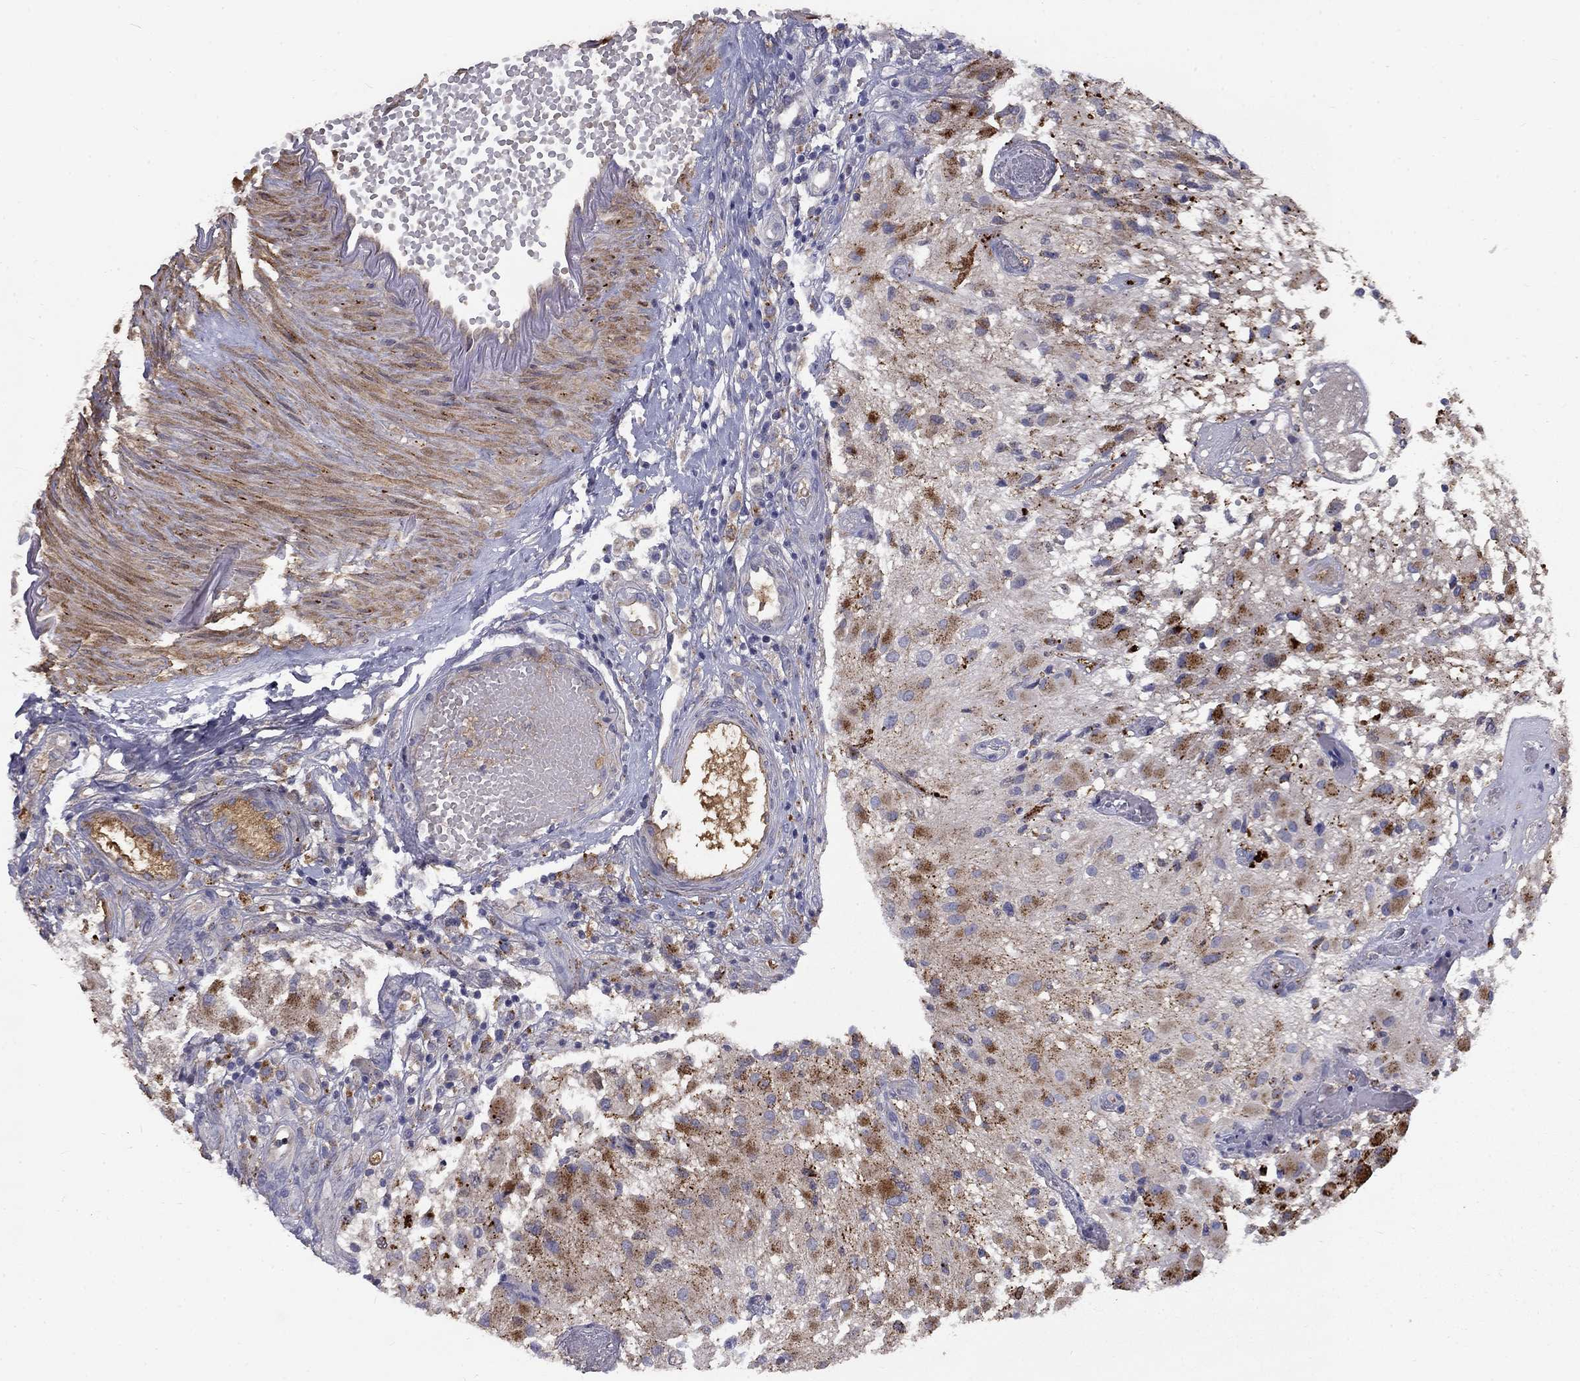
{"staining": {"intensity": "moderate", "quantity": "<25%", "location": "cytoplasmic/membranous"}, "tissue": "glioma", "cell_type": "Tumor cells", "image_type": "cancer", "snomed": [{"axis": "morphology", "description": "Glioma, malignant, High grade"}, {"axis": "topography", "description": "Brain"}], "caption": "Immunohistochemistry (IHC) (DAB (3,3'-diaminobenzidine)) staining of human malignant high-grade glioma shows moderate cytoplasmic/membranous protein positivity in about <25% of tumor cells.", "gene": "EPDR1", "patient": {"sex": "female", "age": 63}}